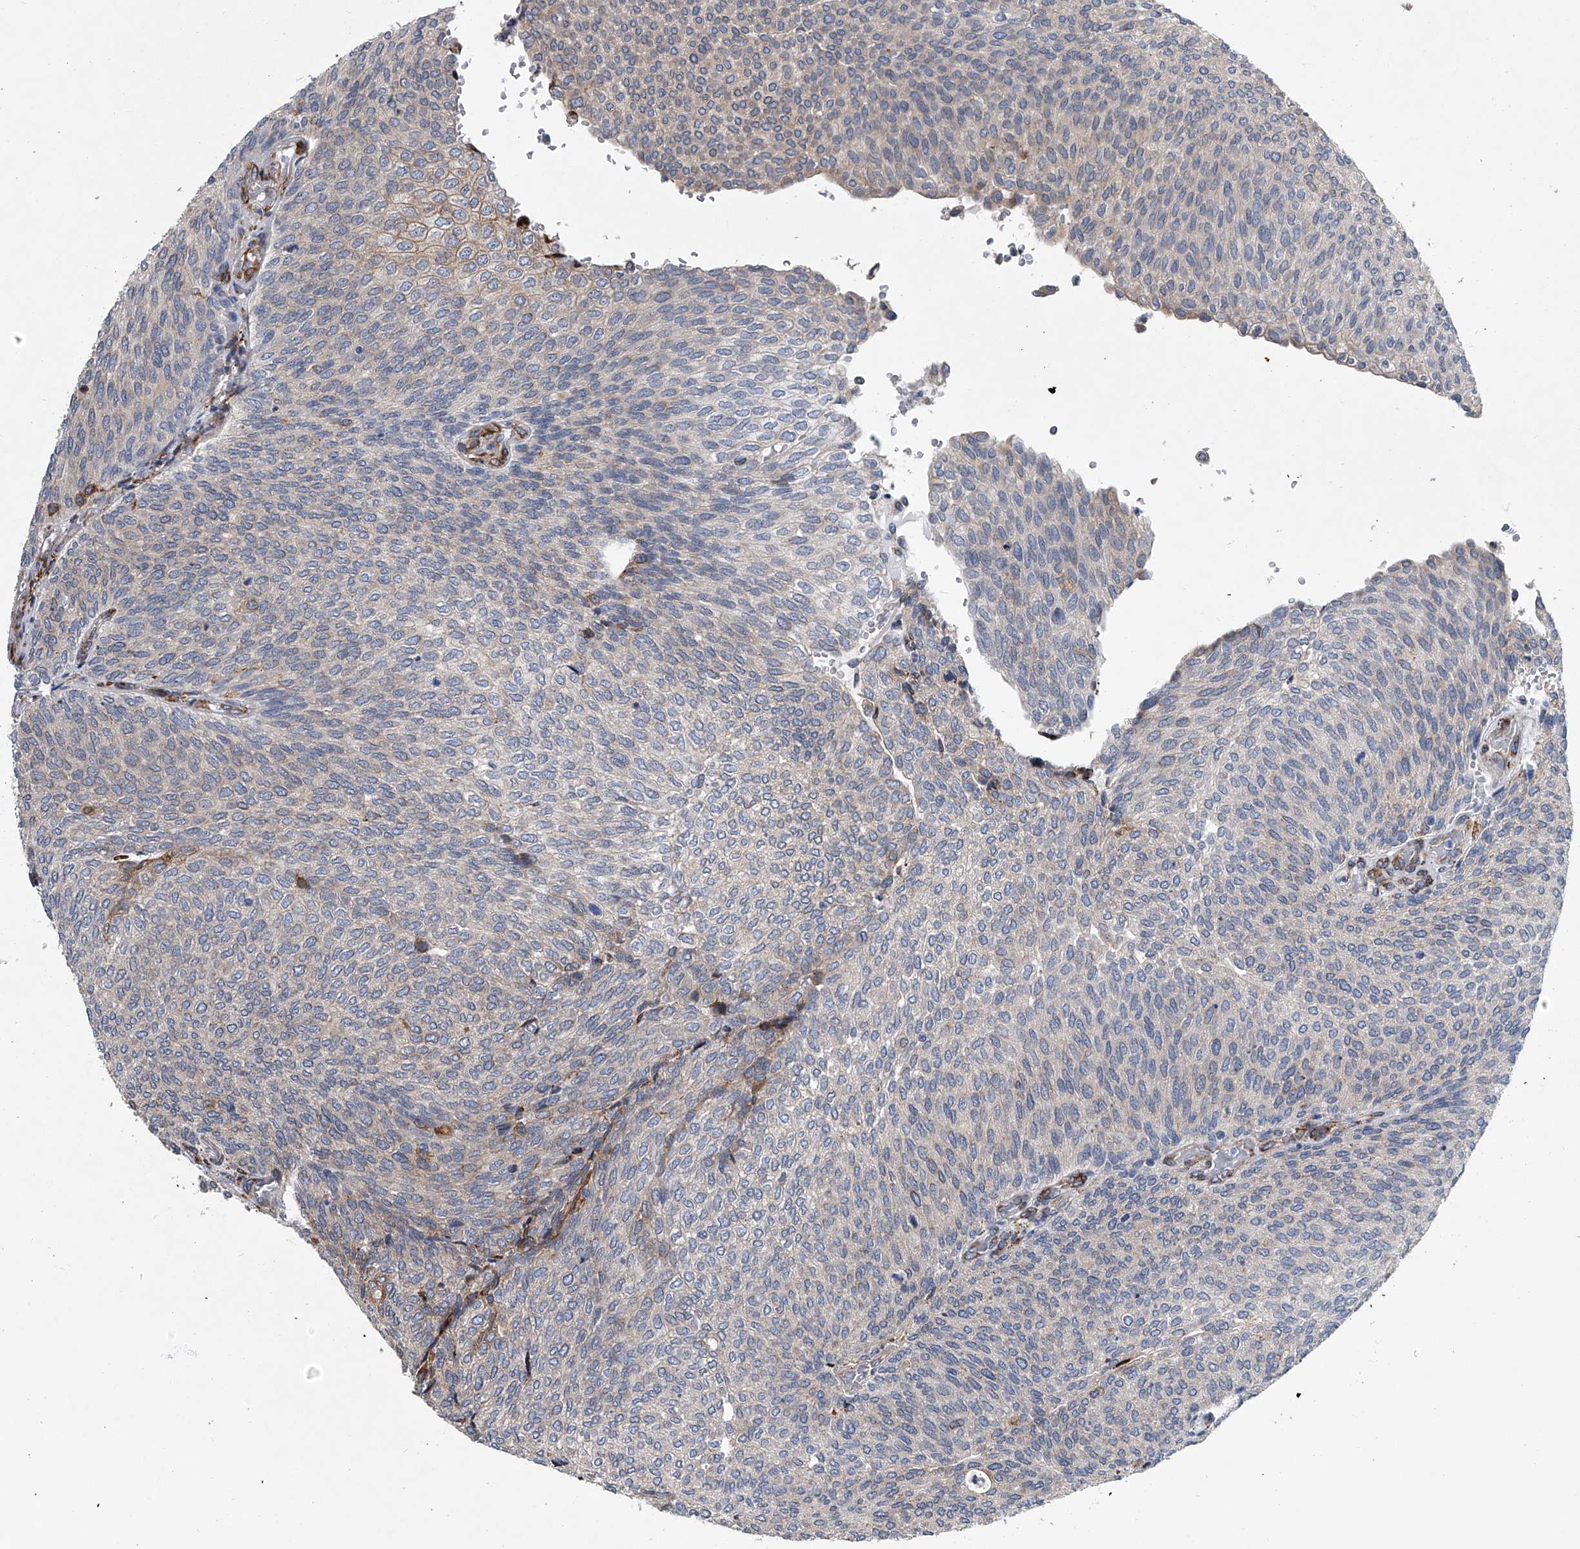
{"staining": {"intensity": "weak", "quantity": "<25%", "location": "cytoplasmic/membranous"}, "tissue": "urothelial cancer", "cell_type": "Tumor cells", "image_type": "cancer", "snomed": [{"axis": "morphology", "description": "Urothelial carcinoma, Low grade"}, {"axis": "topography", "description": "Urinary bladder"}], "caption": "Immunohistochemistry photomicrograph of urothelial cancer stained for a protein (brown), which reveals no positivity in tumor cells.", "gene": "TMEM63C", "patient": {"sex": "female", "age": 79}}